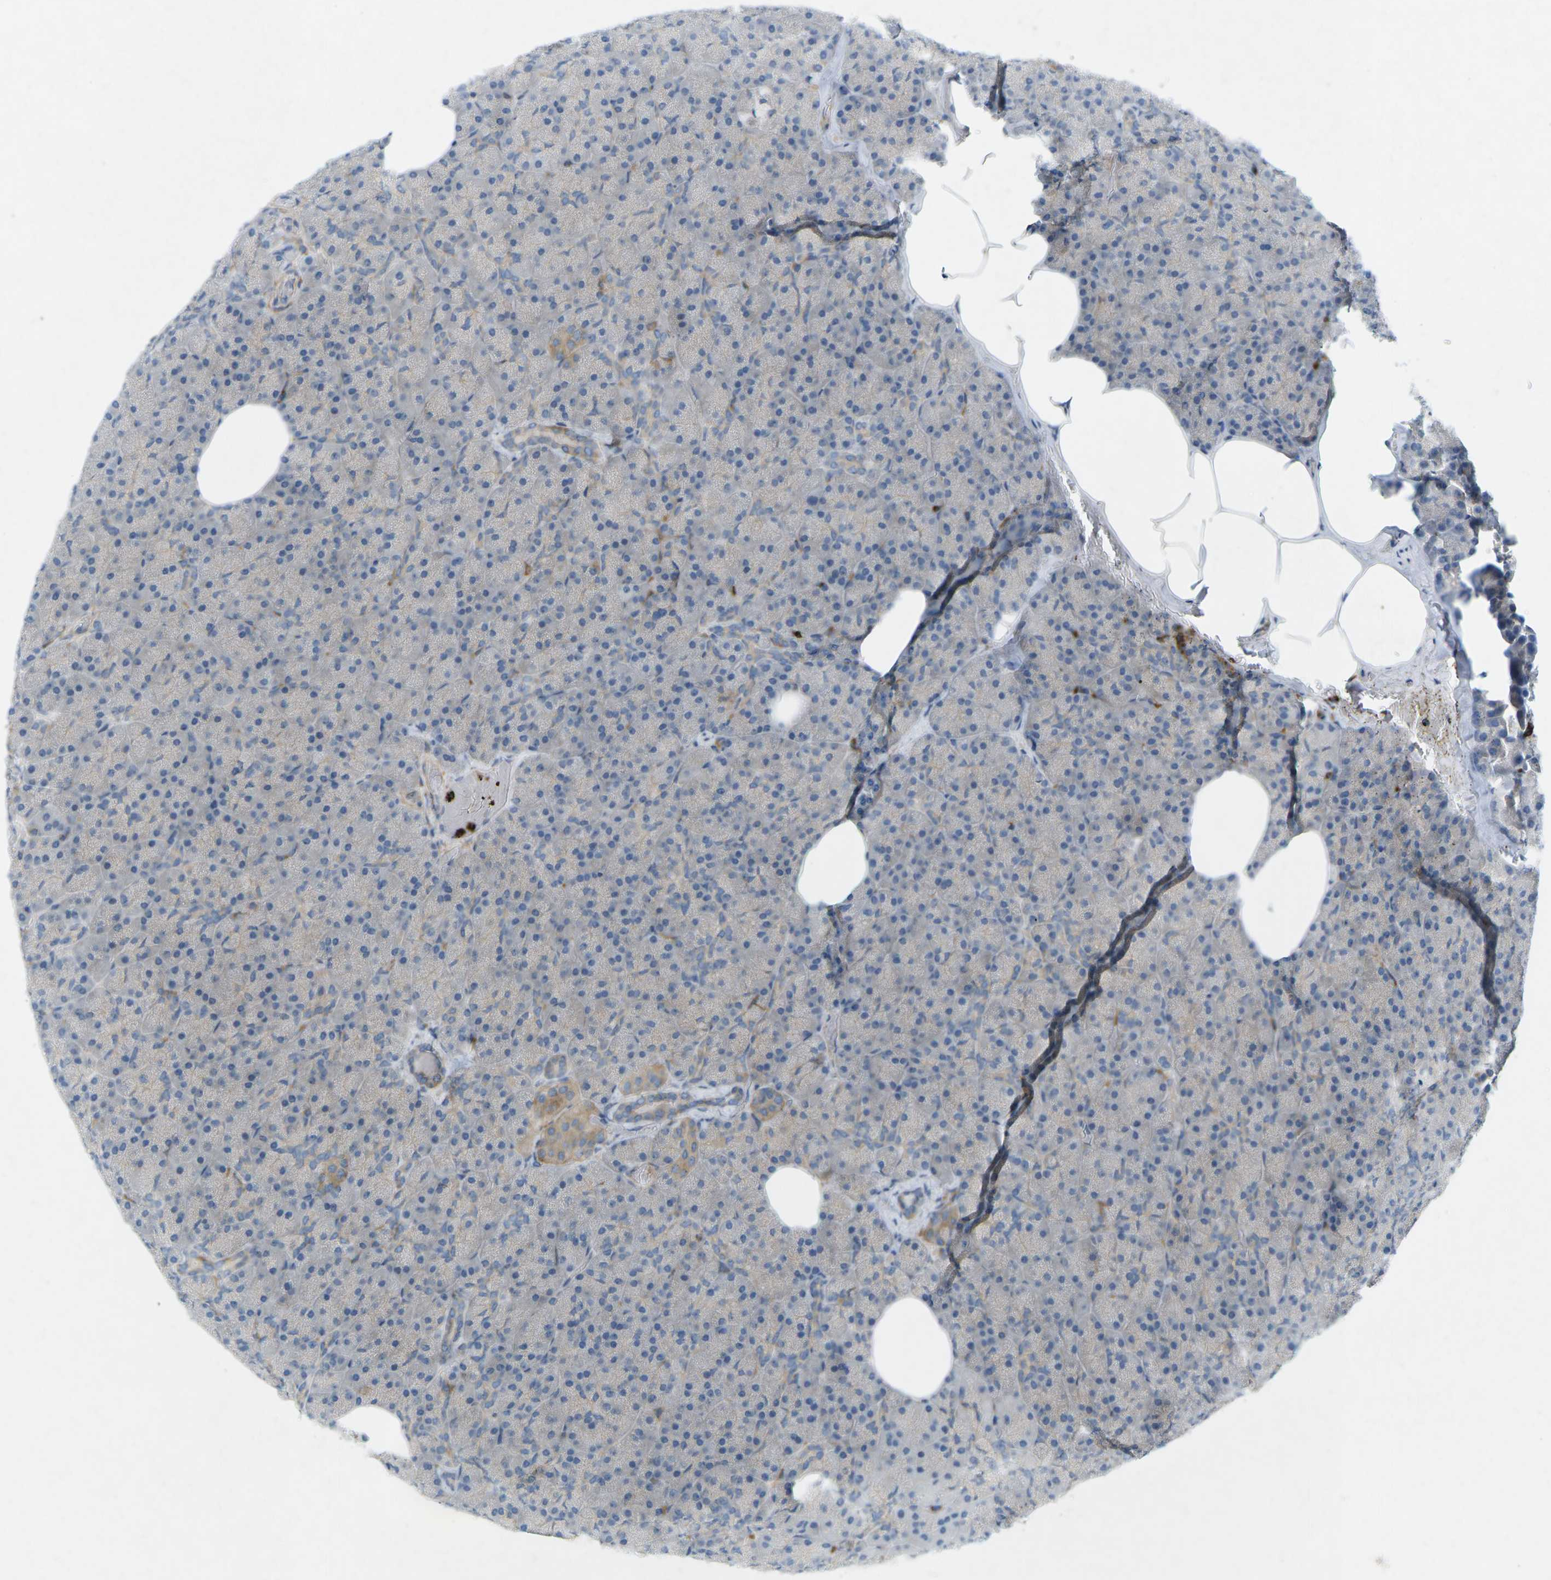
{"staining": {"intensity": "weak", "quantity": "25%-75%", "location": "cytoplasmic/membranous"}, "tissue": "pancreas", "cell_type": "Exocrine glandular cells", "image_type": "normal", "snomed": [{"axis": "morphology", "description": "Normal tissue, NOS"}, {"axis": "topography", "description": "Pancreas"}], "caption": "DAB (3,3'-diaminobenzidine) immunohistochemical staining of normal pancreas displays weak cytoplasmic/membranous protein positivity in approximately 25%-75% of exocrine glandular cells. Nuclei are stained in blue.", "gene": "STK11", "patient": {"sex": "female", "age": 35}}